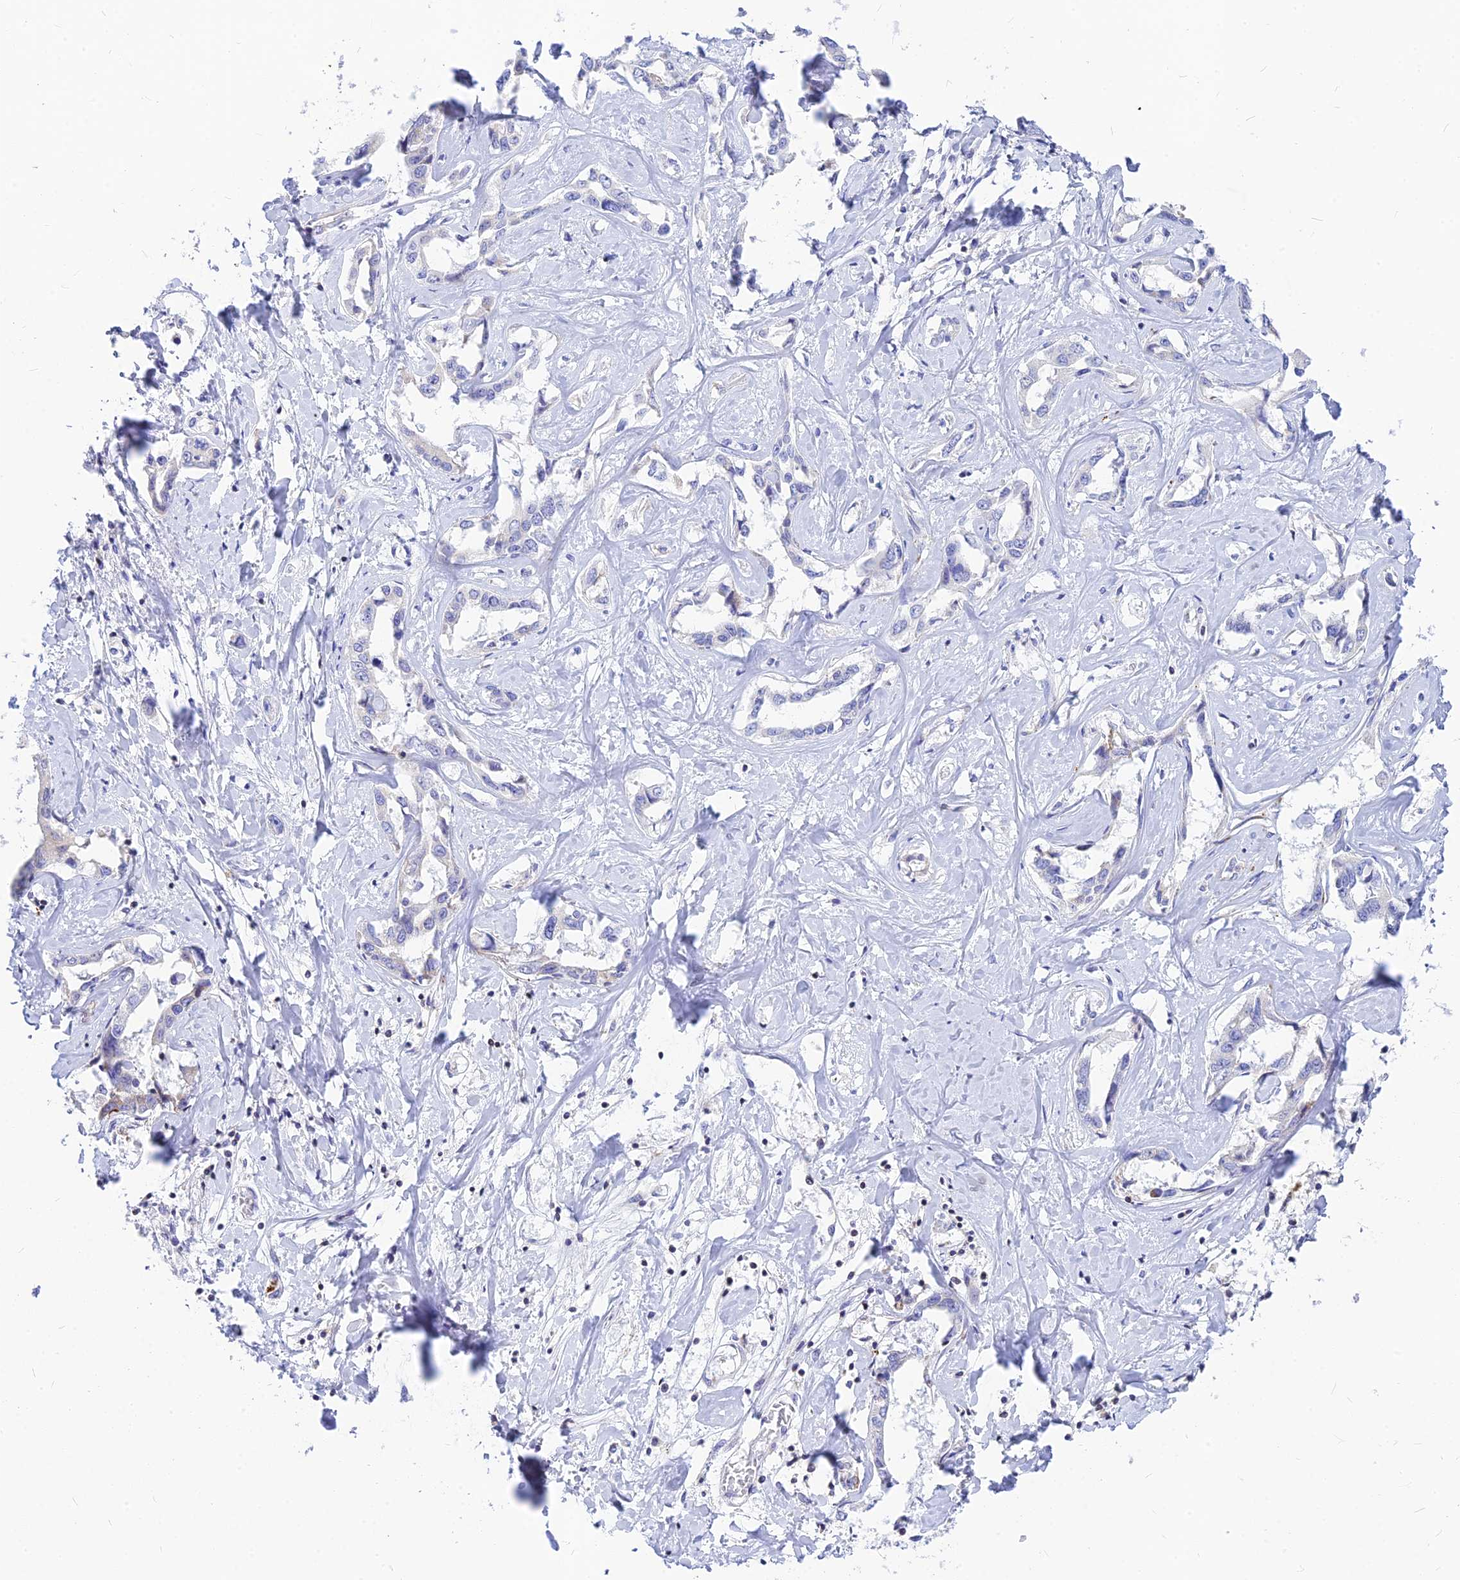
{"staining": {"intensity": "negative", "quantity": "none", "location": "none"}, "tissue": "liver cancer", "cell_type": "Tumor cells", "image_type": "cancer", "snomed": [{"axis": "morphology", "description": "Cholangiocarcinoma"}, {"axis": "topography", "description": "Liver"}], "caption": "This is an immunohistochemistry photomicrograph of human cholangiocarcinoma (liver). There is no staining in tumor cells.", "gene": "CNOT6", "patient": {"sex": "male", "age": 59}}